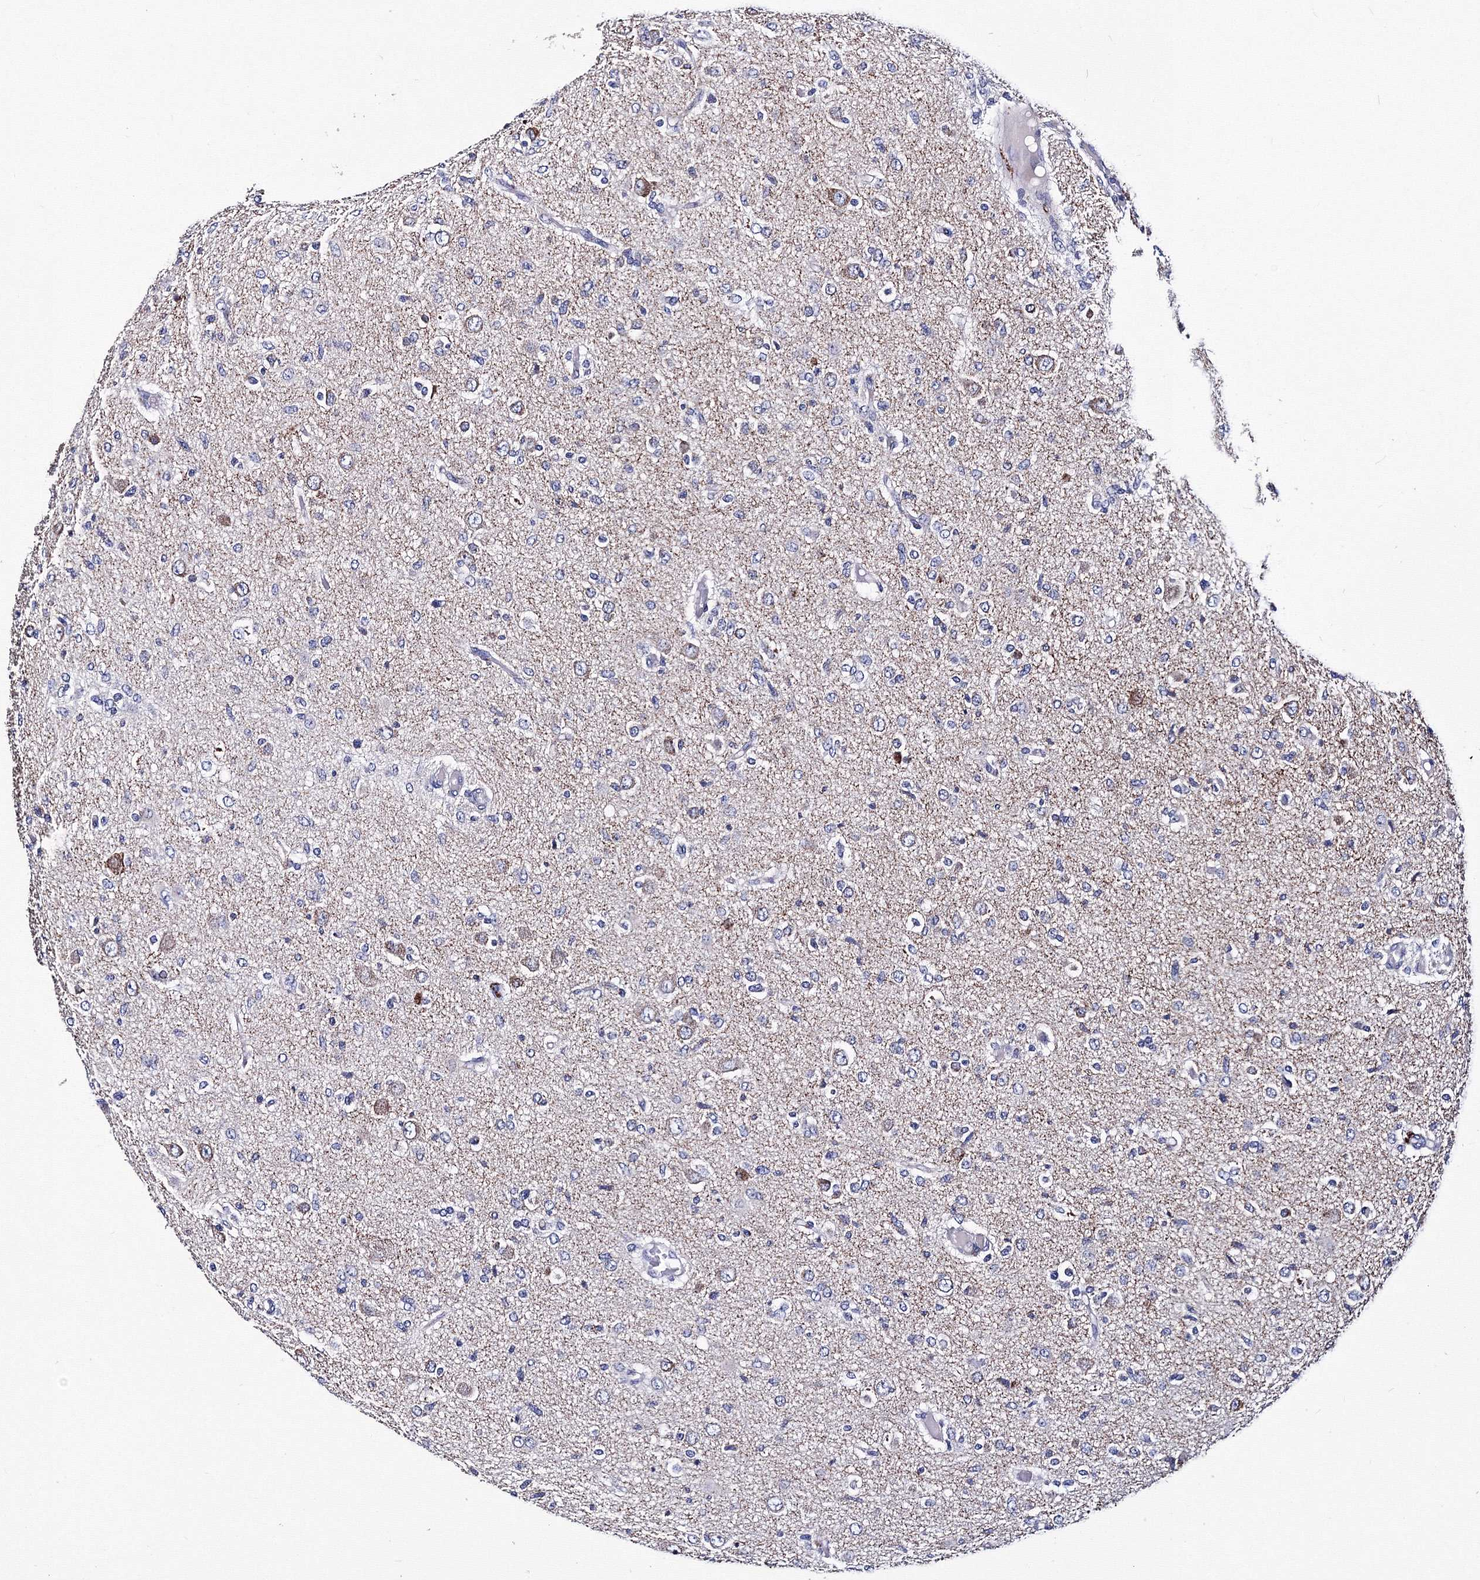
{"staining": {"intensity": "negative", "quantity": "none", "location": "none"}, "tissue": "glioma", "cell_type": "Tumor cells", "image_type": "cancer", "snomed": [{"axis": "morphology", "description": "Glioma, malignant, High grade"}, {"axis": "topography", "description": "Brain"}], "caption": "Photomicrograph shows no protein expression in tumor cells of malignant high-grade glioma tissue.", "gene": "TRPM2", "patient": {"sex": "female", "age": 59}}